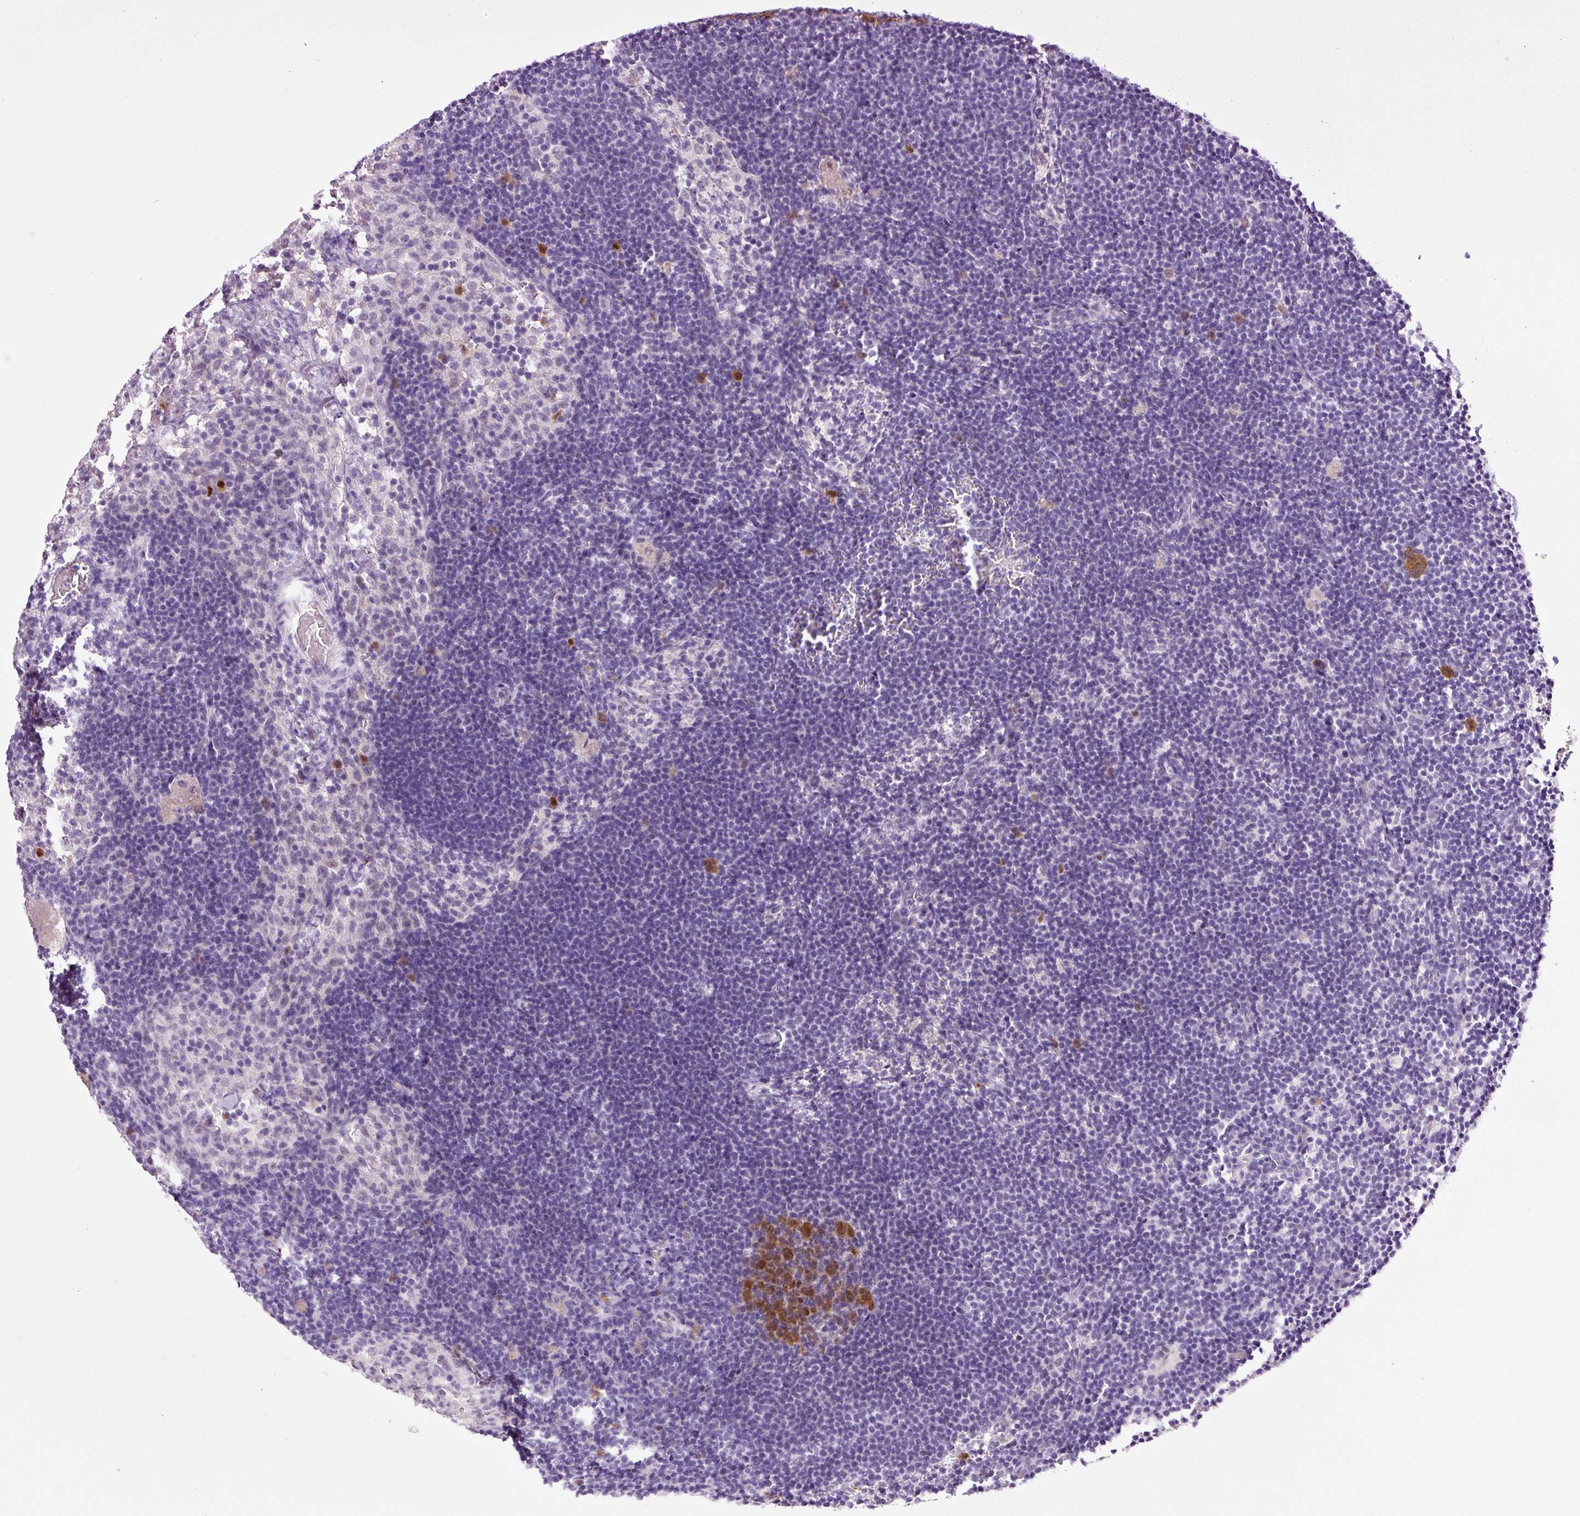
{"staining": {"intensity": "moderate", "quantity": "25%-75%", "location": "cytoplasmic/membranous,nuclear"}, "tissue": "lymph node", "cell_type": "Germinal center cells", "image_type": "normal", "snomed": [{"axis": "morphology", "description": "Normal tissue, NOS"}, {"axis": "topography", "description": "Lymph node"}], "caption": "Unremarkable lymph node shows moderate cytoplasmic/membranous,nuclear staining in approximately 25%-75% of germinal center cells, visualized by immunohistochemistry. (DAB IHC with brightfield microscopy, high magnification).", "gene": "KPNA2", "patient": {"sex": "male", "age": 49}}